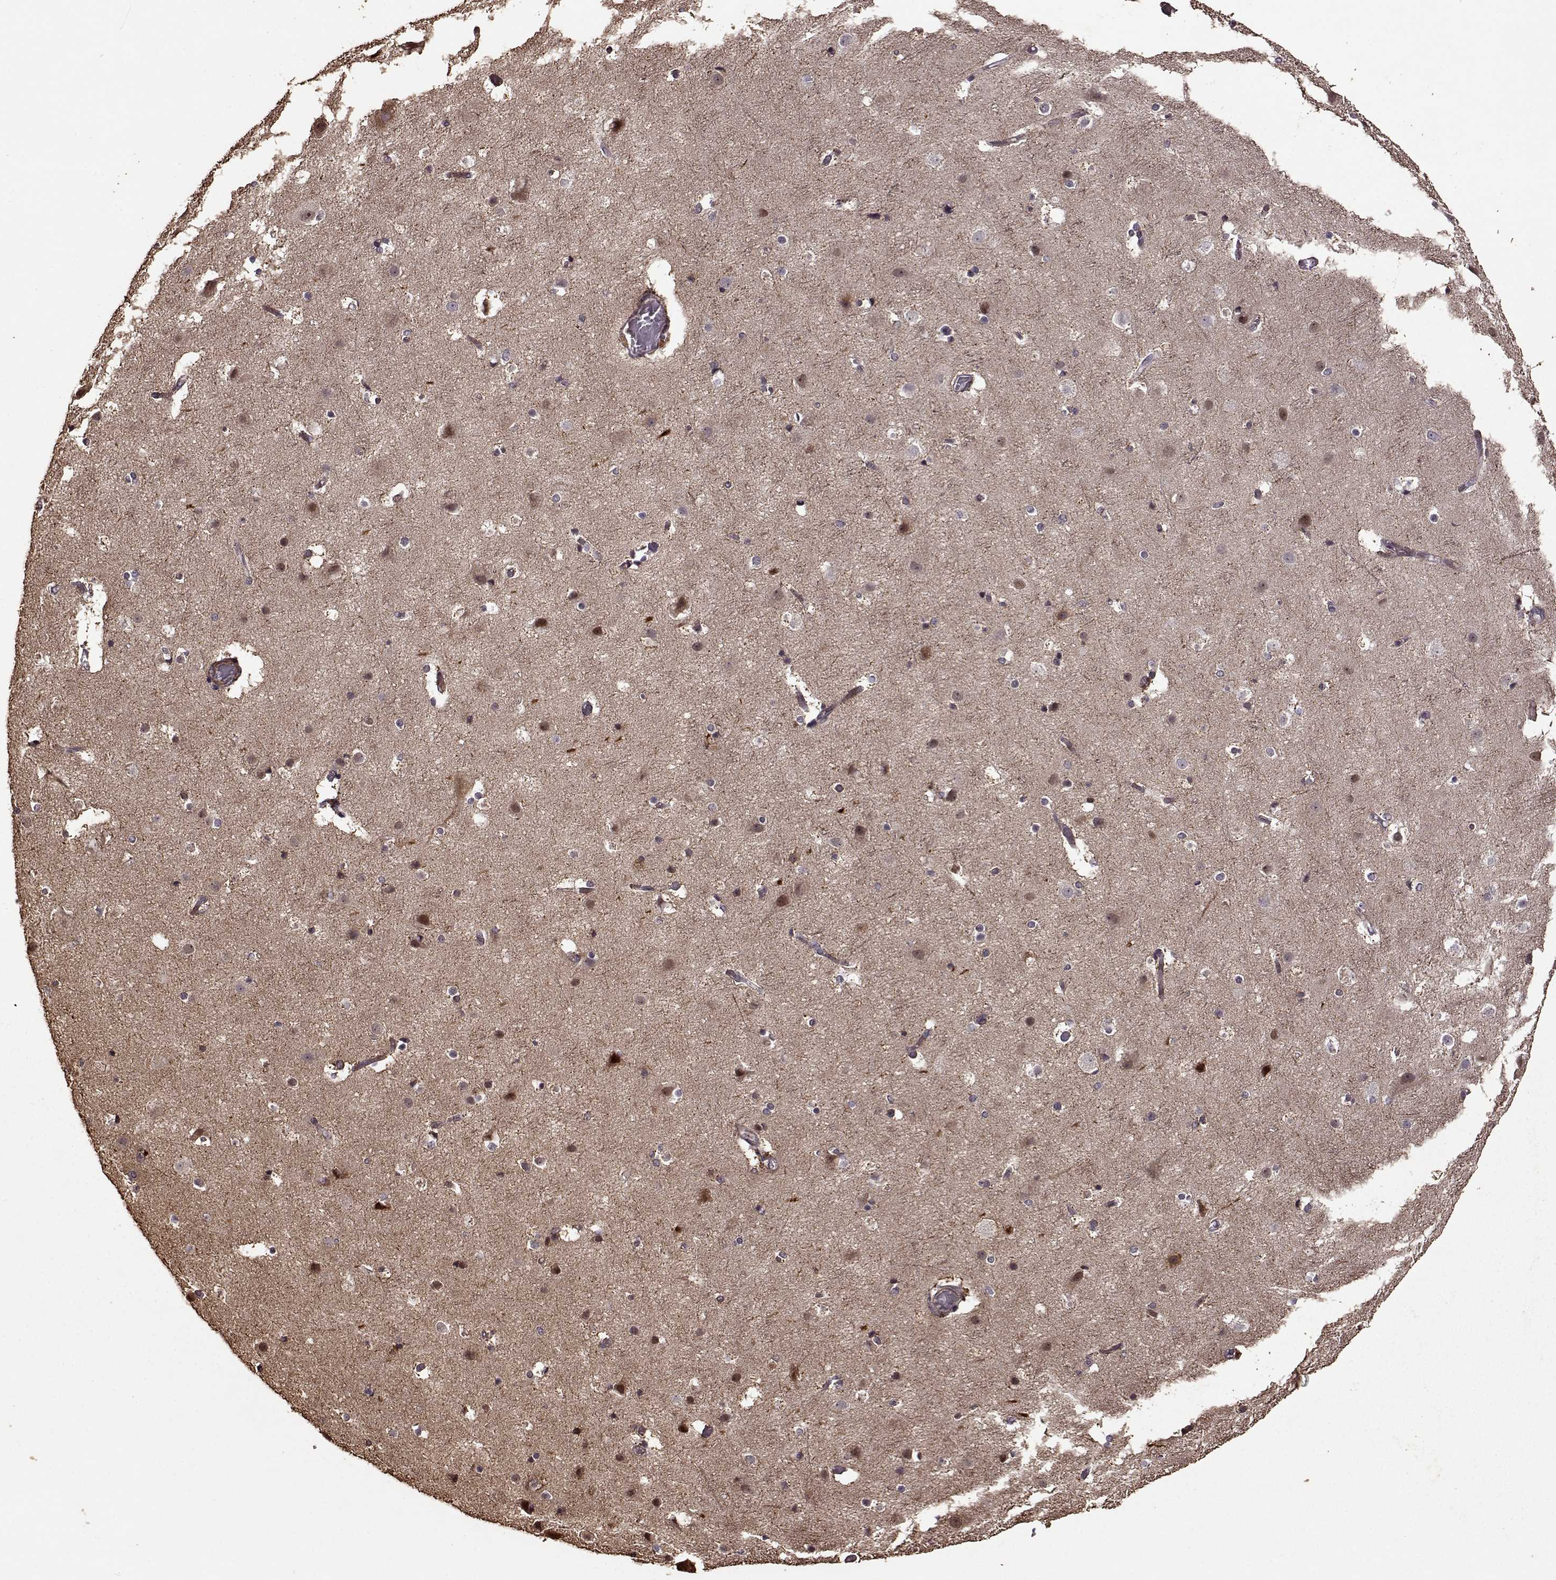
{"staining": {"intensity": "moderate", "quantity": "<25%", "location": "cytoplasmic/membranous"}, "tissue": "cerebral cortex", "cell_type": "Endothelial cells", "image_type": "normal", "snomed": [{"axis": "morphology", "description": "Normal tissue, NOS"}, {"axis": "topography", "description": "Cerebral cortex"}], "caption": "Immunohistochemistry micrograph of normal cerebral cortex: cerebral cortex stained using IHC exhibits low levels of moderate protein expression localized specifically in the cytoplasmic/membranous of endothelial cells, appearing as a cytoplasmic/membranous brown color.", "gene": "FBXW11", "patient": {"sex": "female", "age": 52}}